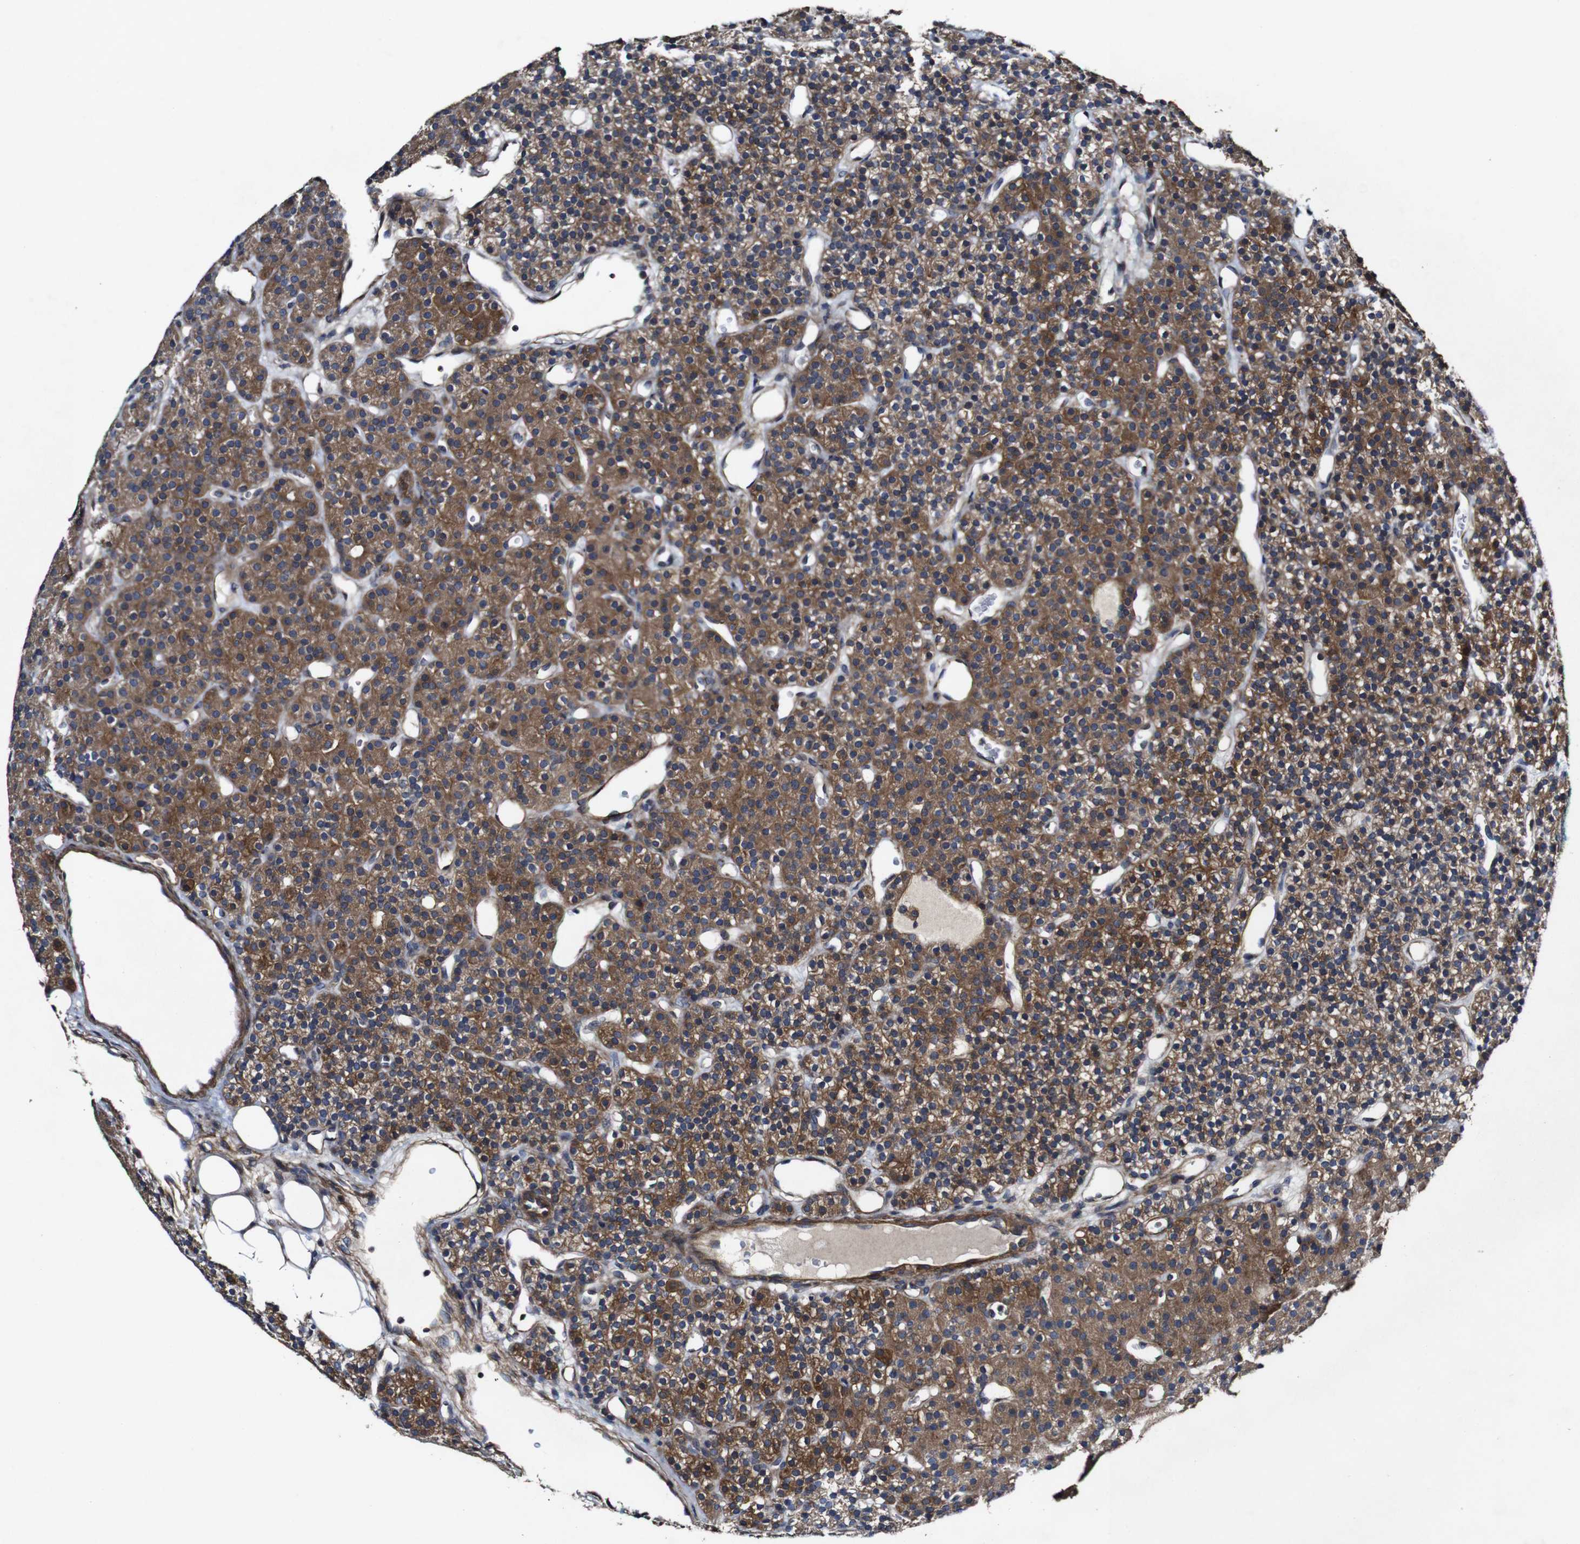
{"staining": {"intensity": "moderate", "quantity": ">75%", "location": "cytoplasmic/membranous"}, "tissue": "parathyroid gland", "cell_type": "Glandular cells", "image_type": "normal", "snomed": [{"axis": "morphology", "description": "Normal tissue, NOS"}, {"axis": "morphology", "description": "Hyperplasia, NOS"}, {"axis": "topography", "description": "Parathyroid gland"}], "caption": "IHC micrograph of benign parathyroid gland stained for a protein (brown), which displays medium levels of moderate cytoplasmic/membranous staining in approximately >75% of glandular cells.", "gene": "GSDME", "patient": {"sex": "male", "age": 44}}